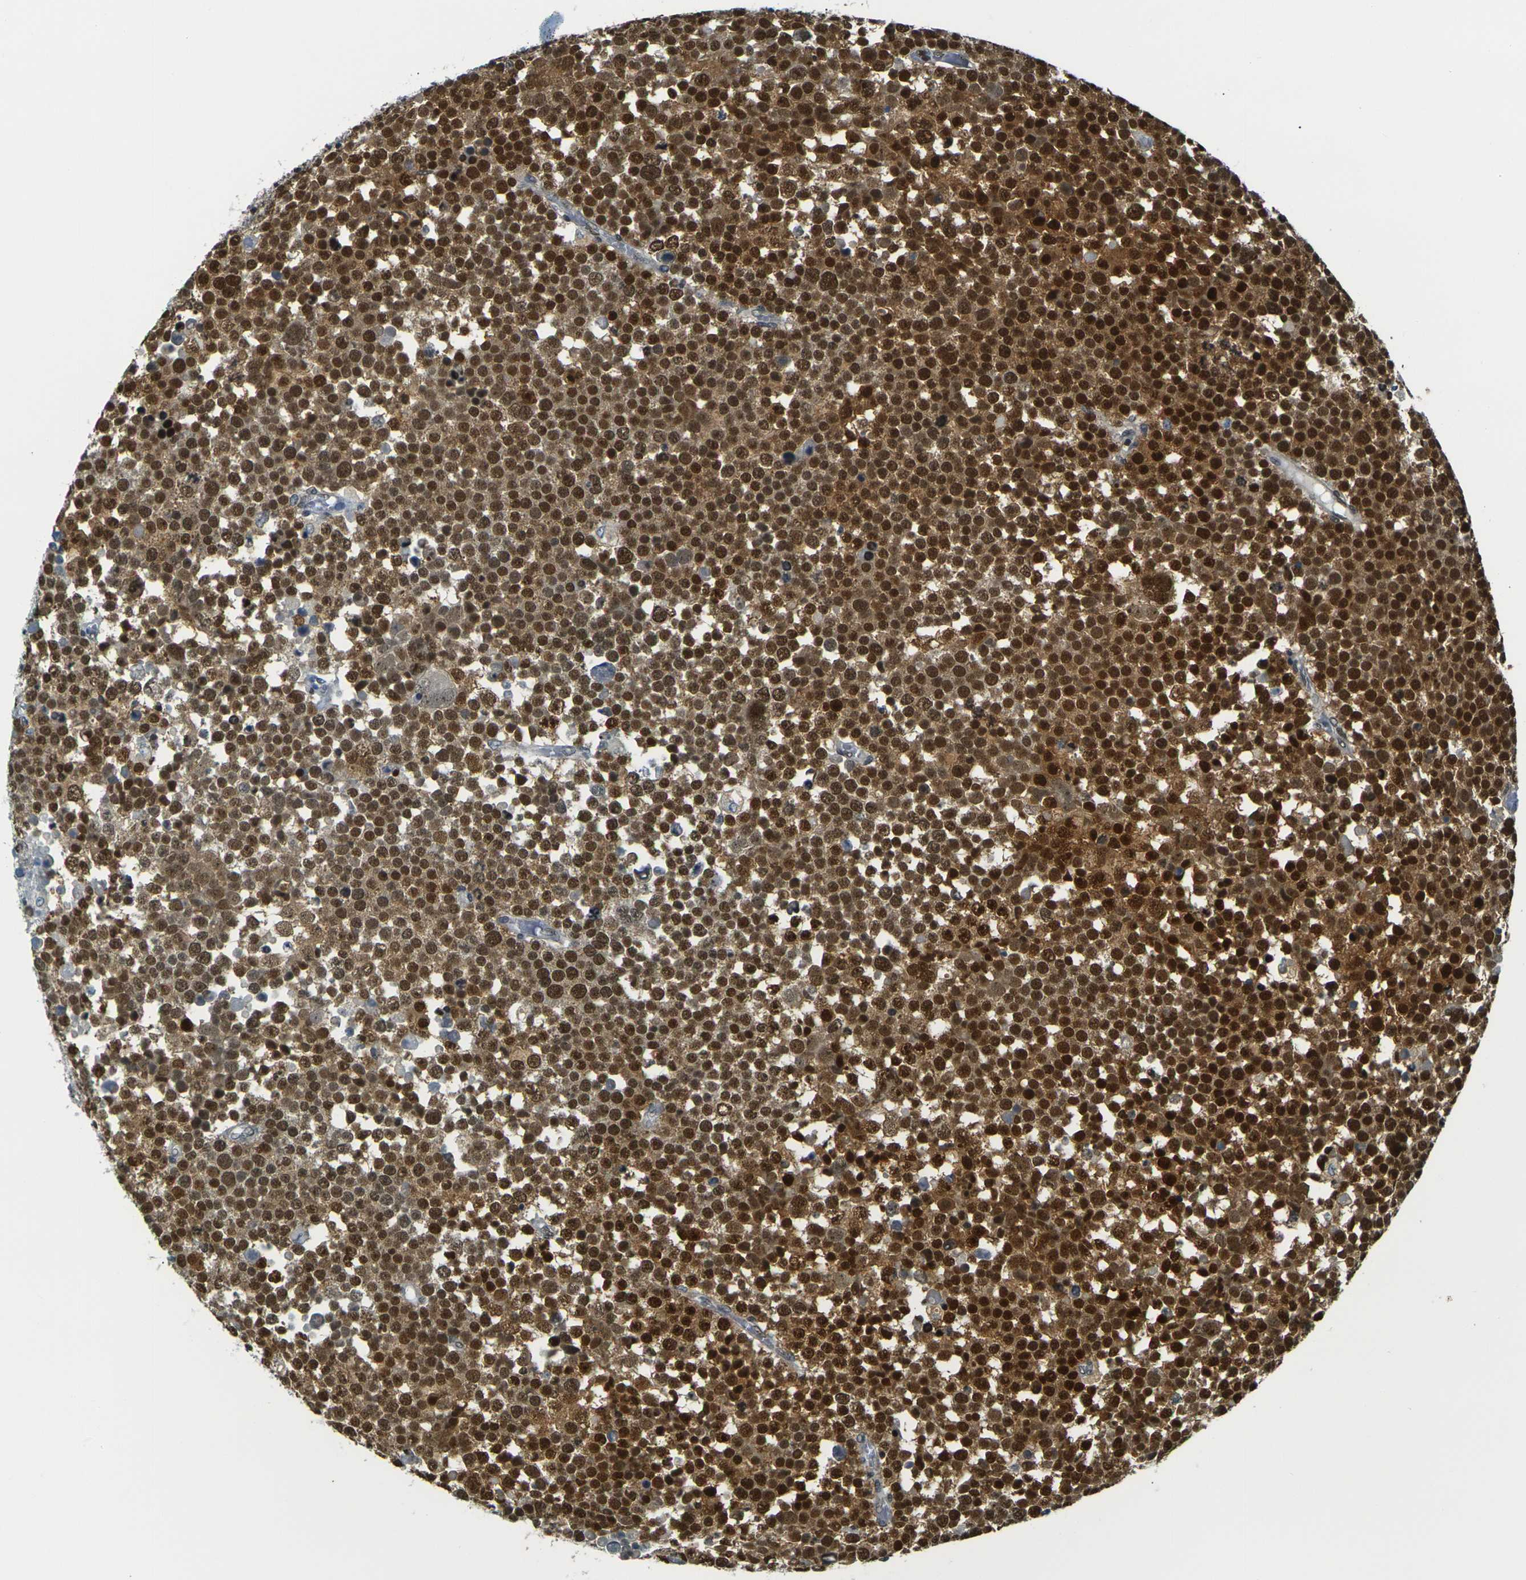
{"staining": {"intensity": "strong", "quantity": ">75%", "location": "cytoplasmic/membranous,nuclear"}, "tissue": "testis cancer", "cell_type": "Tumor cells", "image_type": "cancer", "snomed": [{"axis": "morphology", "description": "Seminoma, NOS"}, {"axis": "topography", "description": "Testis"}], "caption": "DAB immunohistochemical staining of testis cancer (seminoma) reveals strong cytoplasmic/membranous and nuclear protein expression in approximately >75% of tumor cells.", "gene": "NHEJ1", "patient": {"sex": "male", "age": 71}}